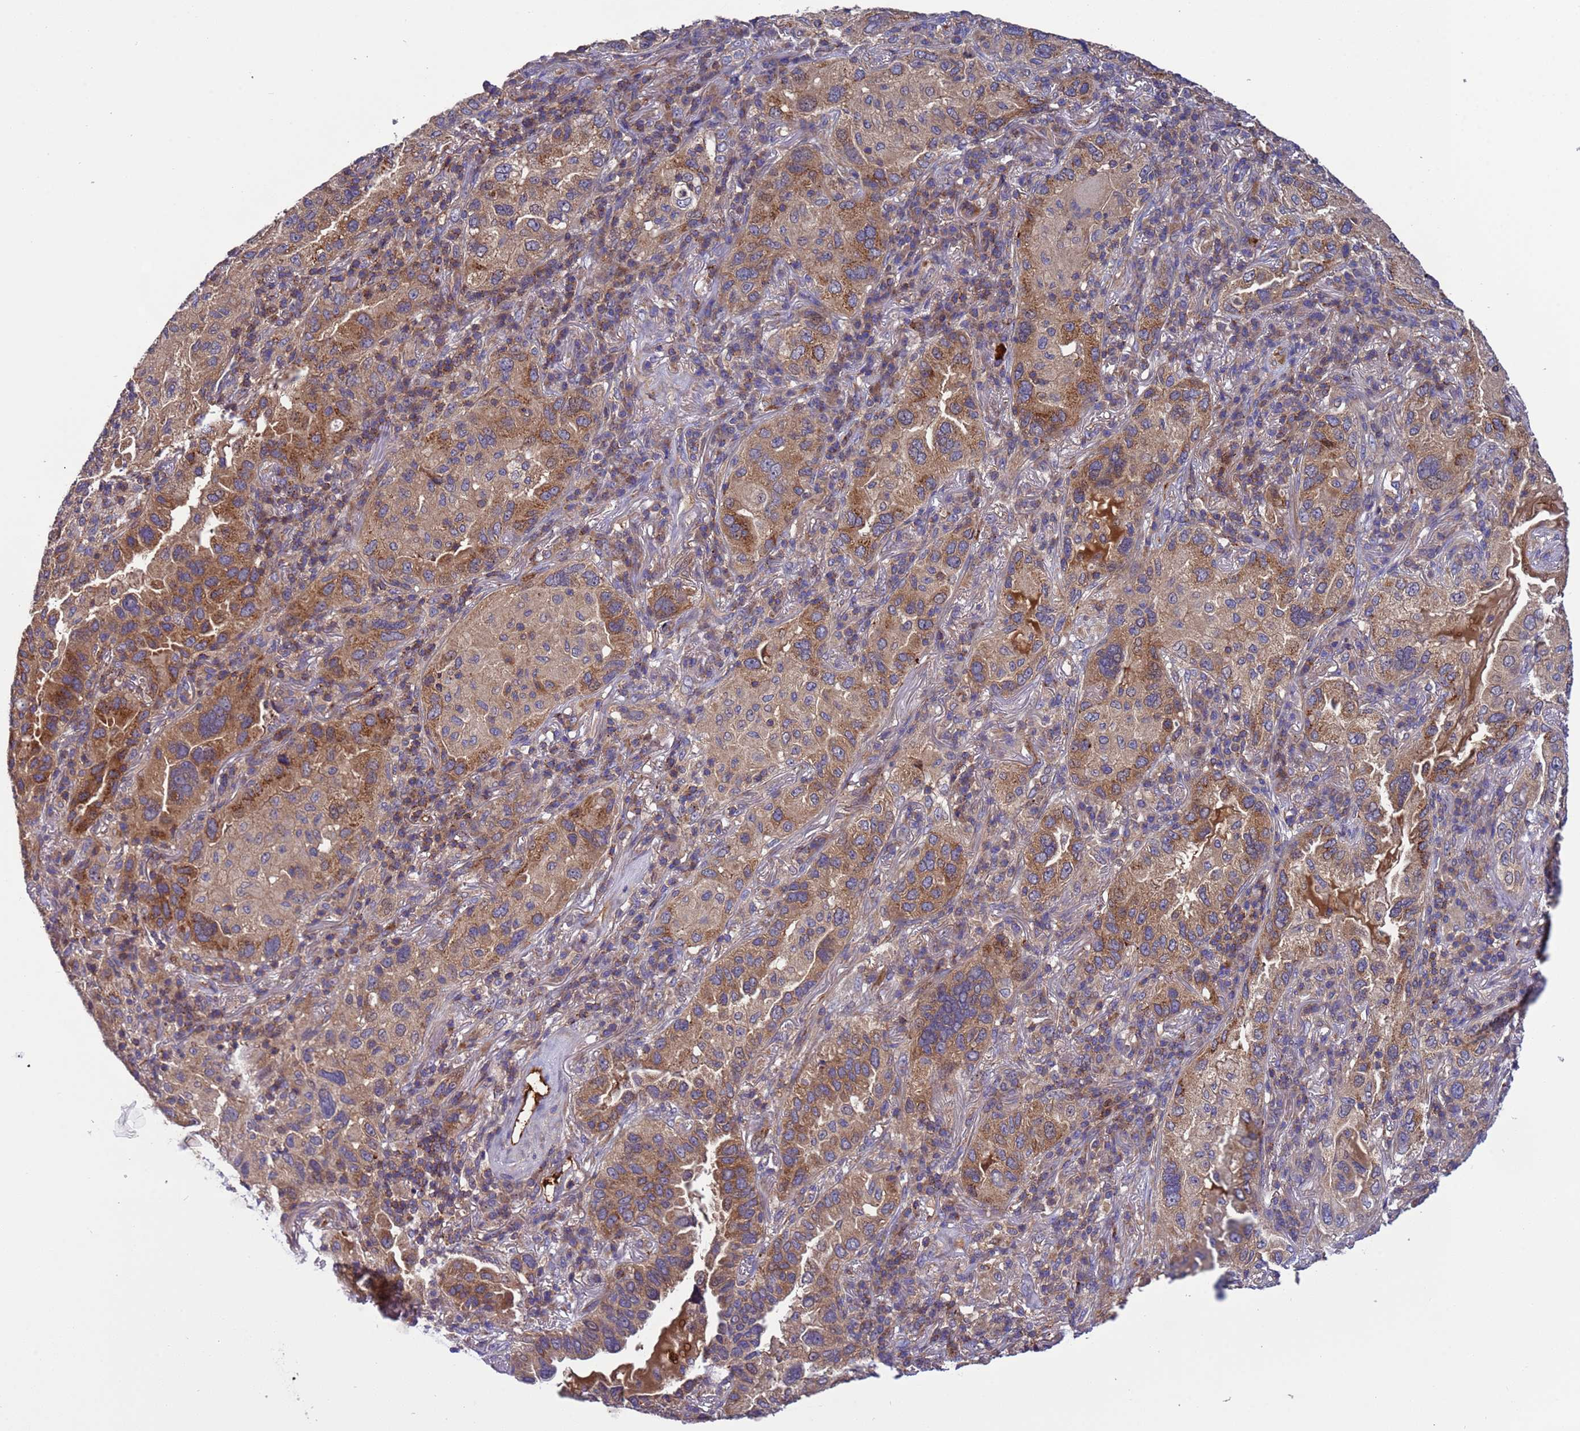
{"staining": {"intensity": "moderate", "quantity": ">75%", "location": "cytoplasmic/membranous"}, "tissue": "lung cancer", "cell_type": "Tumor cells", "image_type": "cancer", "snomed": [{"axis": "morphology", "description": "Adenocarcinoma, NOS"}, {"axis": "topography", "description": "Lung"}], "caption": "Lung adenocarcinoma stained for a protein (brown) displays moderate cytoplasmic/membranous positive positivity in approximately >75% of tumor cells.", "gene": "PARP16", "patient": {"sex": "female", "age": 69}}